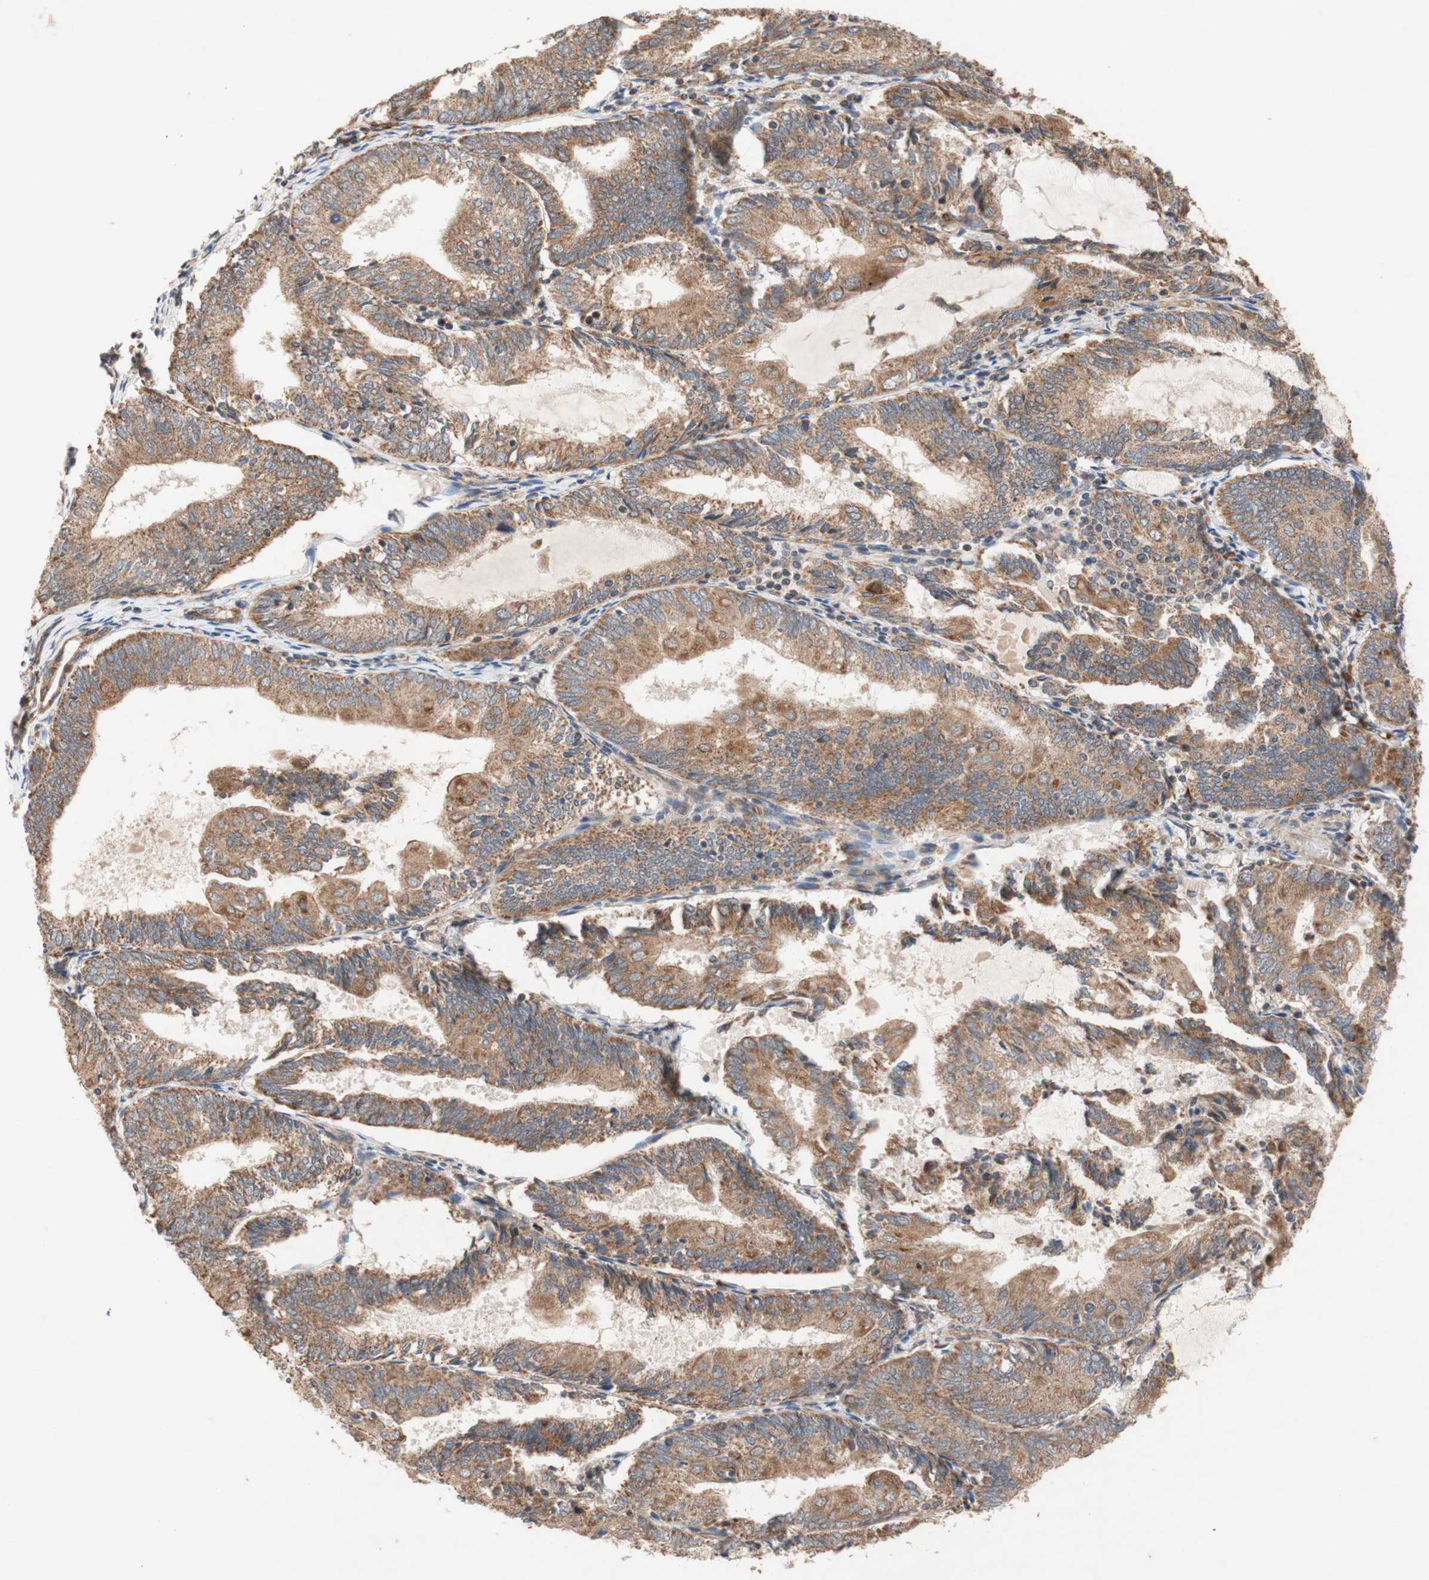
{"staining": {"intensity": "moderate", "quantity": "25%-75%", "location": "cytoplasmic/membranous"}, "tissue": "endometrial cancer", "cell_type": "Tumor cells", "image_type": "cancer", "snomed": [{"axis": "morphology", "description": "Adenocarcinoma, NOS"}, {"axis": "topography", "description": "Endometrium"}], "caption": "Immunohistochemistry (IHC) image of human endometrial cancer stained for a protein (brown), which exhibits medium levels of moderate cytoplasmic/membranous staining in approximately 25%-75% of tumor cells.", "gene": "DDOST", "patient": {"sex": "female", "age": 81}}